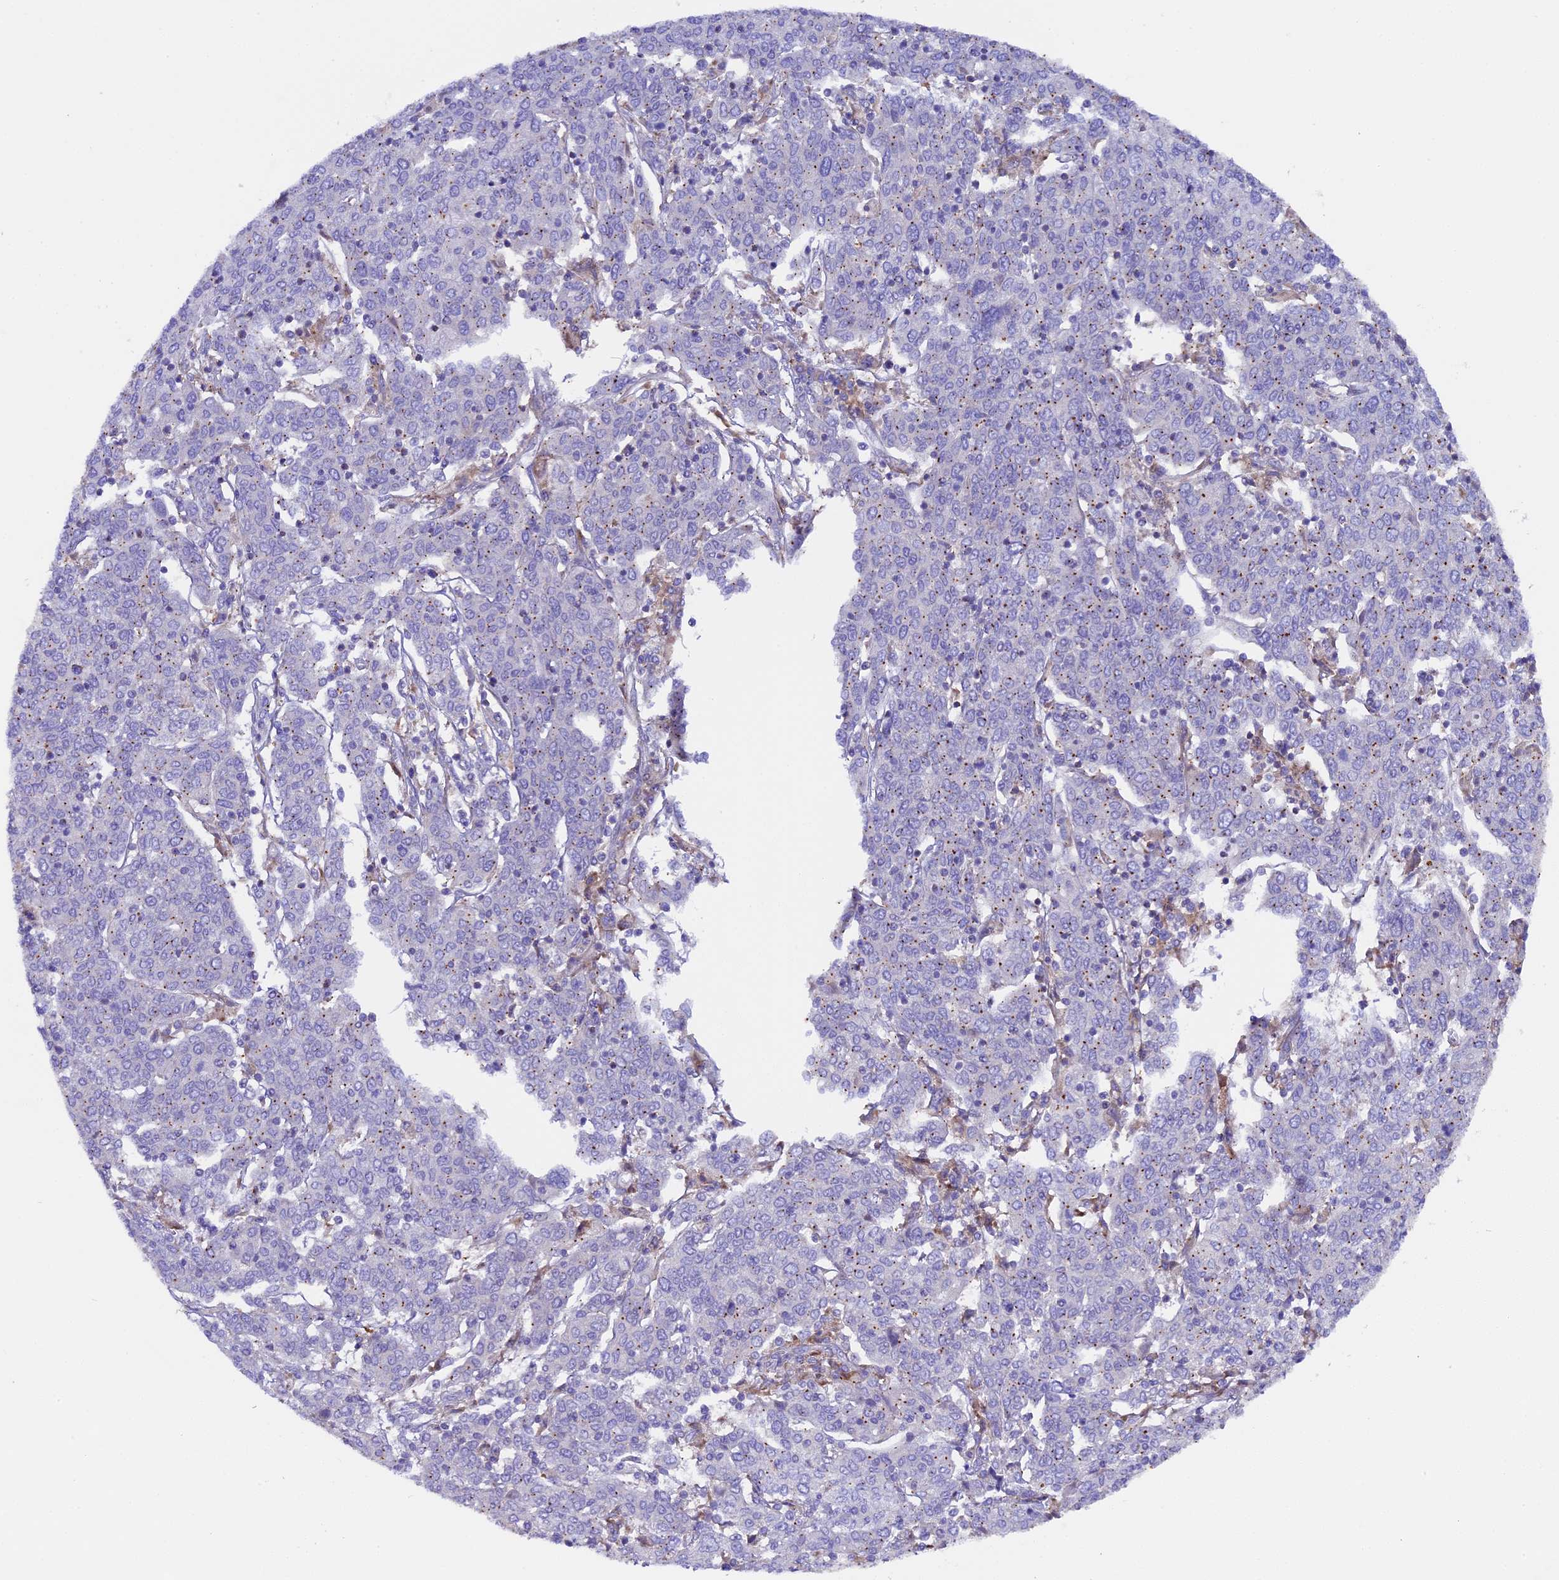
{"staining": {"intensity": "negative", "quantity": "none", "location": "none"}, "tissue": "cervical cancer", "cell_type": "Tumor cells", "image_type": "cancer", "snomed": [{"axis": "morphology", "description": "Squamous cell carcinoma, NOS"}, {"axis": "topography", "description": "Cervix"}], "caption": "Histopathology image shows no significant protein positivity in tumor cells of cervical squamous cell carcinoma. (DAB (3,3'-diaminobenzidine) IHC with hematoxylin counter stain).", "gene": "PIGU", "patient": {"sex": "female", "age": 67}}